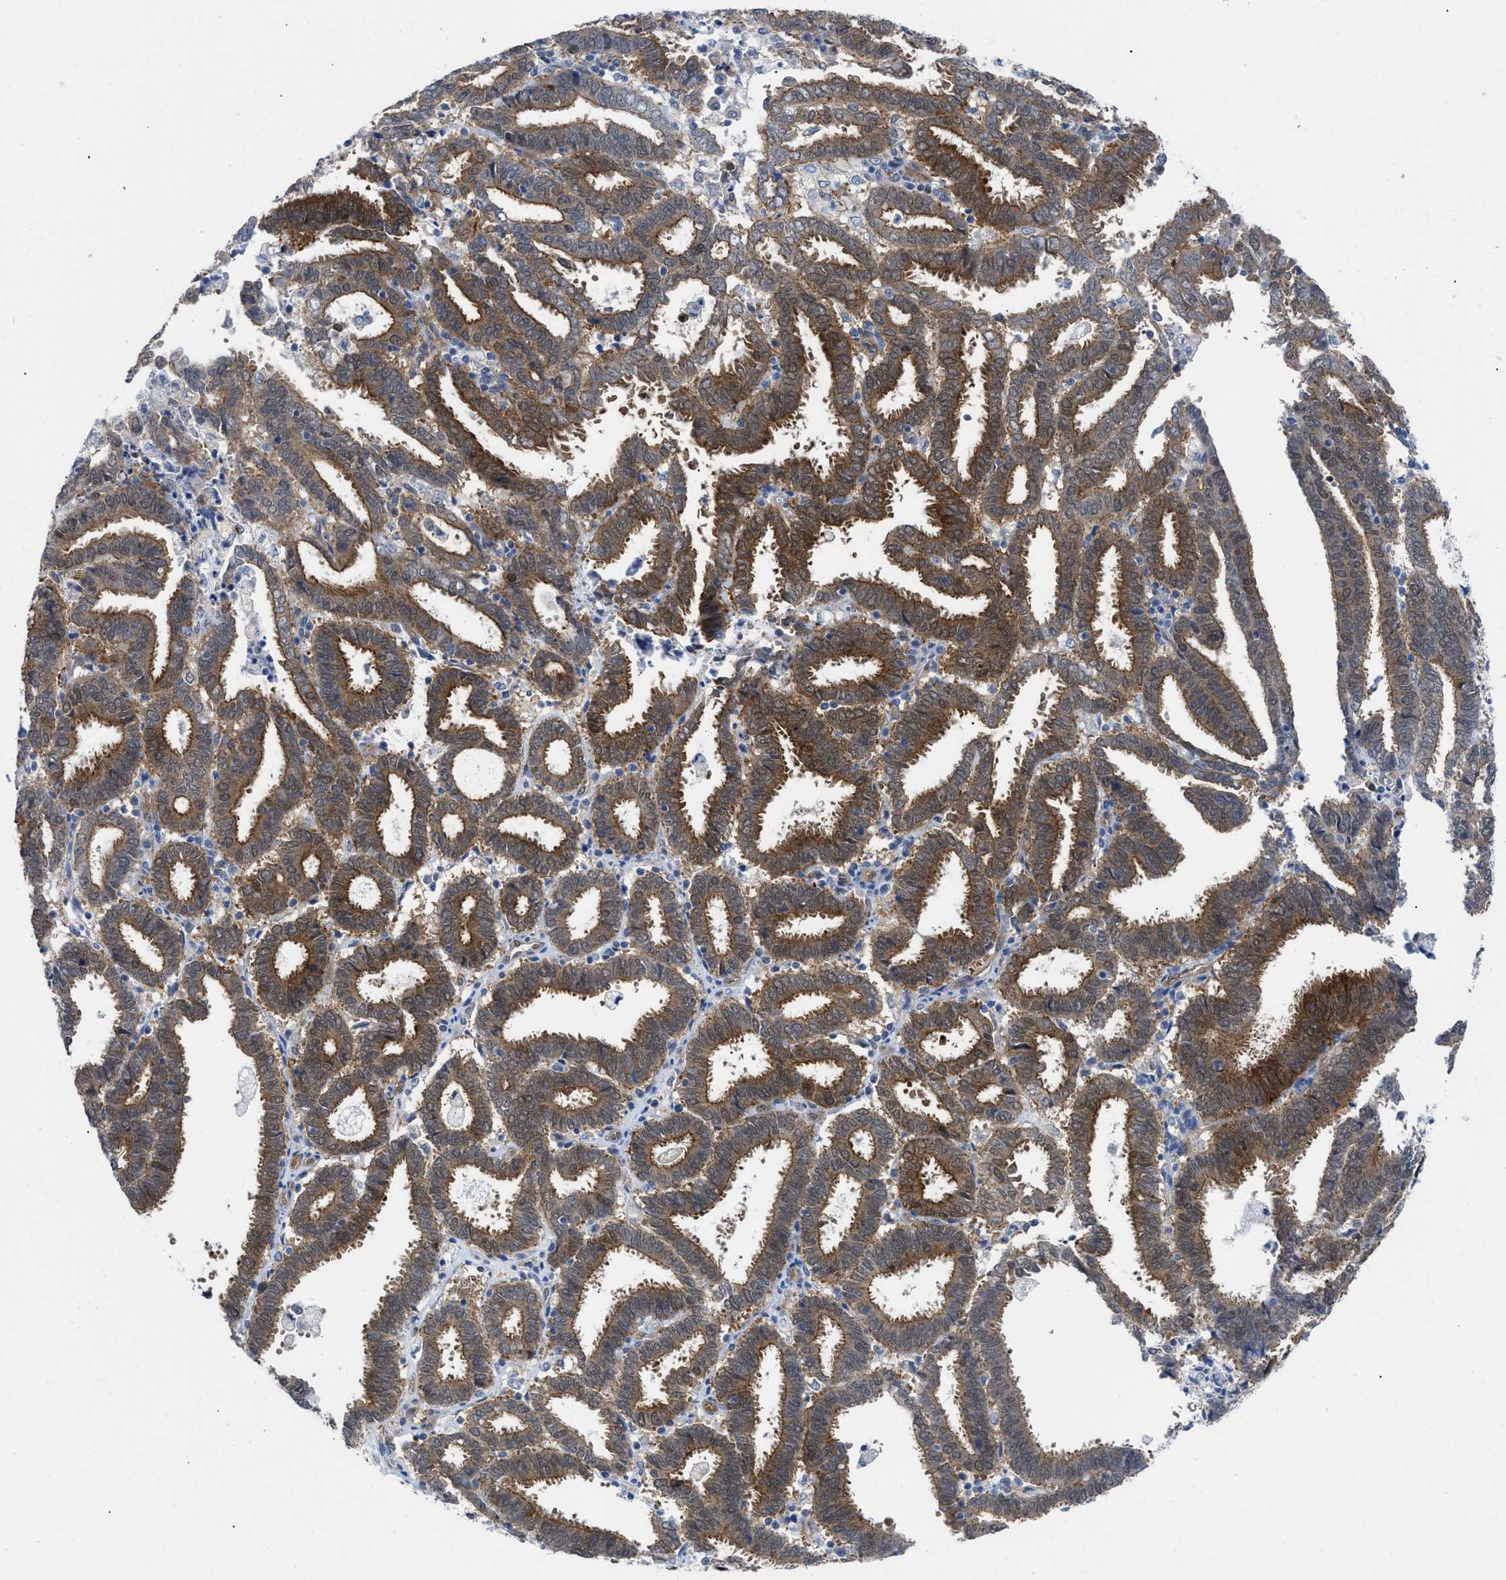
{"staining": {"intensity": "strong", "quantity": ">75%", "location": "cytoplasmic/membranous"}, "tissue": "endometrial cancer", "cell_type": "Tumor cells", "image_type": "cancer", "snomed": [{"axis": "morphology", "description": "Adenocarcinoma, NOS"}, {"axis": "topography", "description": "Uterus"}], "caption": "Endometrial cancer was stained to show a protein in brown. There is high levels of strong cytoplasmic/membranous positivity in about >75% of tumor cells.", "gene": "PDLIM5", "patient": {"sex": "female", "age": 83}}